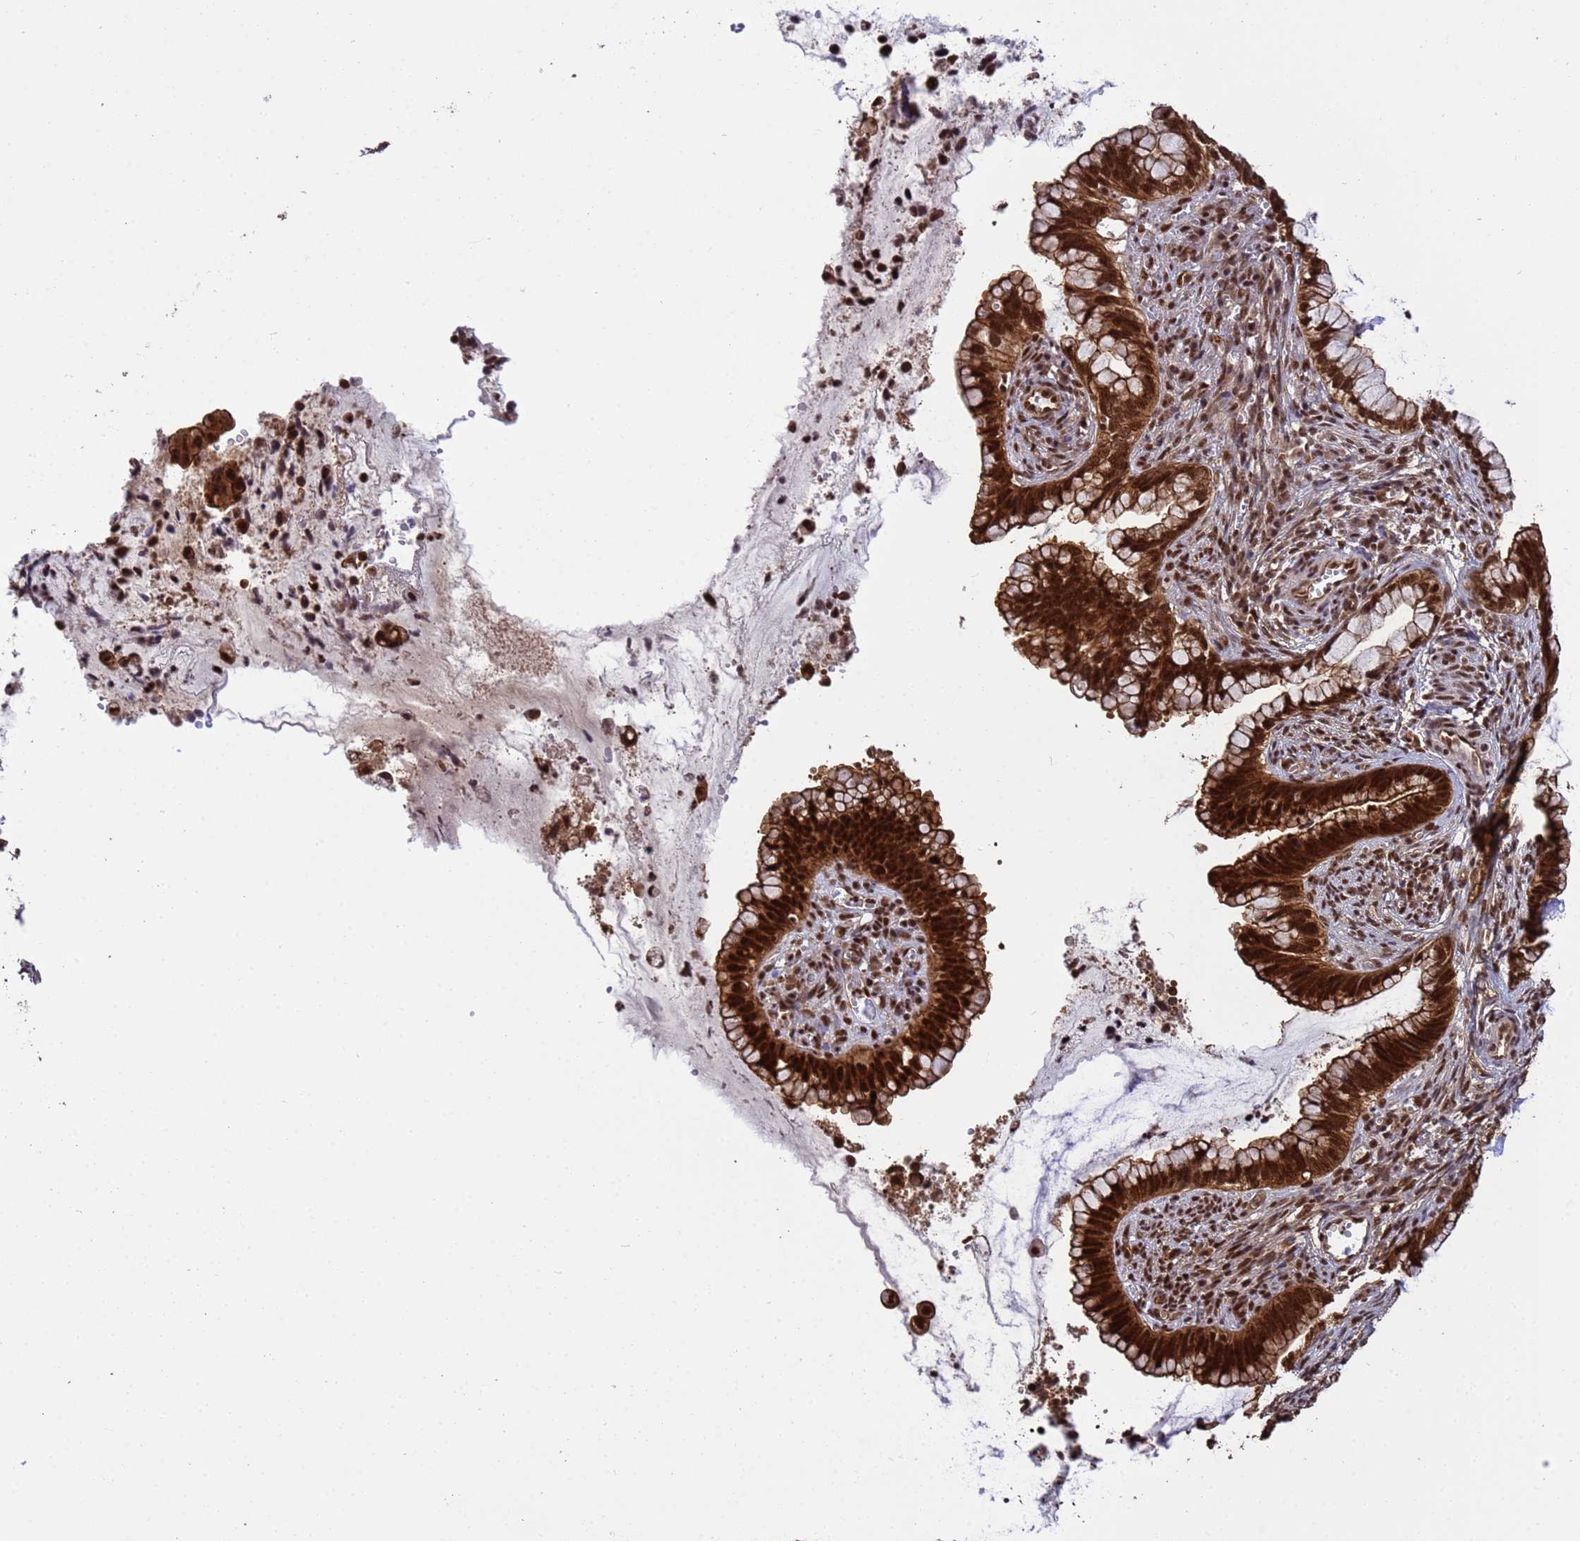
{"staining": {"intensity": "strong", "quantity": ">75%", "location": "cytoplasmic/membranous,nuclear"}, "tissue": "cervical cancer", "cell_type": "Tumor cells", "image_type": "cancer", "snomed": [{"axis": "morphology", "description": "Adenocarcinoma, NOS"}, {"axis": "topography", "description": "Cervix"}], "caption": "Brown immunohistochemical staining in human adenocarcinoma (cervical) exhibits strong cytoplasmic/membranous and nuclear expression in about >75% of tumor cells.", "gene": "SYF2", "patient": {"sex": "female", "age": 44}}